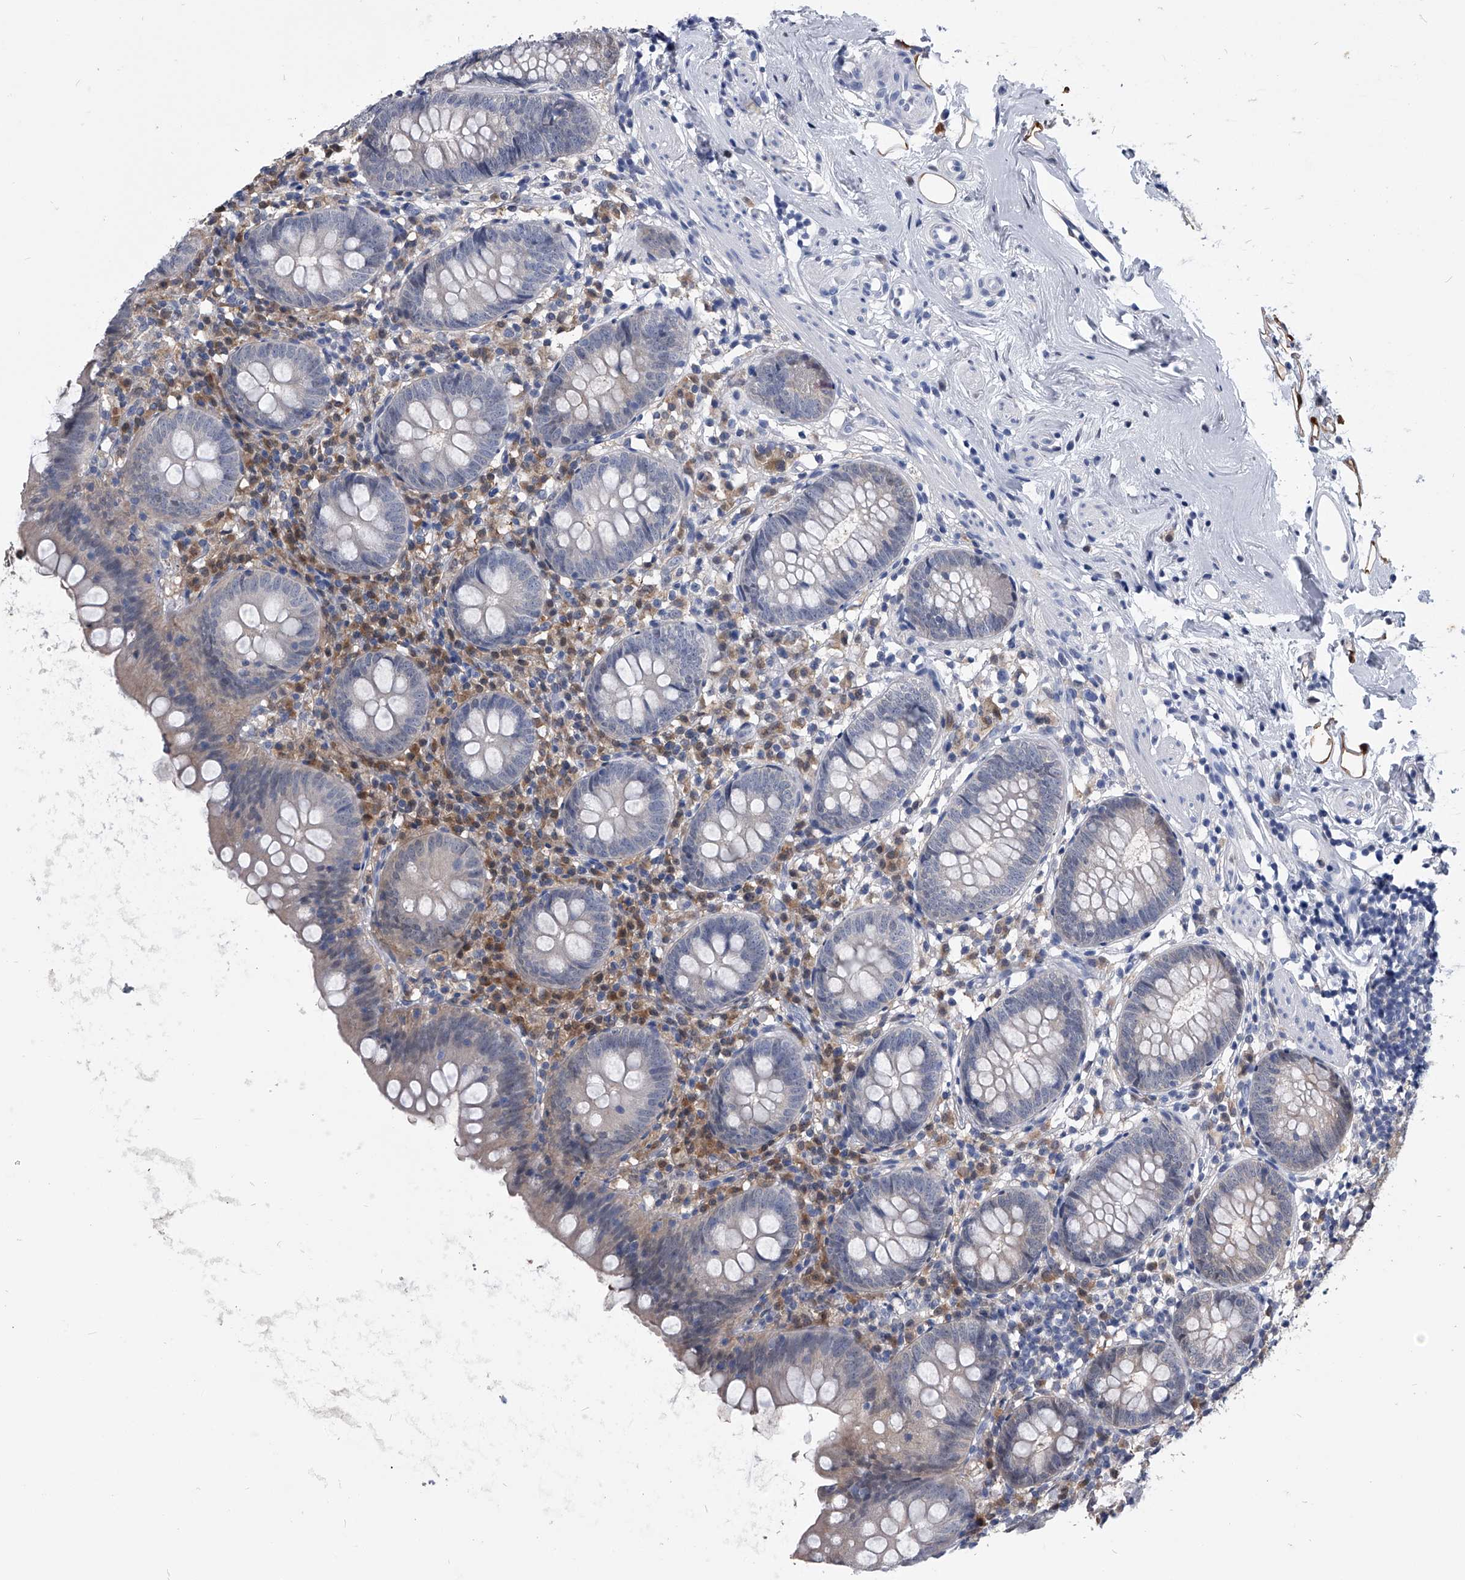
{"staining": {"intensity": "negative", "quantity": "none", "location": "none"}, "tissue": "appendix", "cell_type": "Glandular cells", "image_type": "normal", "snomed": [{"axis": "morphology", "description": "Normal tissue, NOS"}, {"axis": "topography", "description": "Appendix"}], "caption": "Appendix stained for a protein using immunohistochemistry exhibits no expression glandular cells.", "gene": "PDXK", "patient": {"sex": "female", "age": 62}}